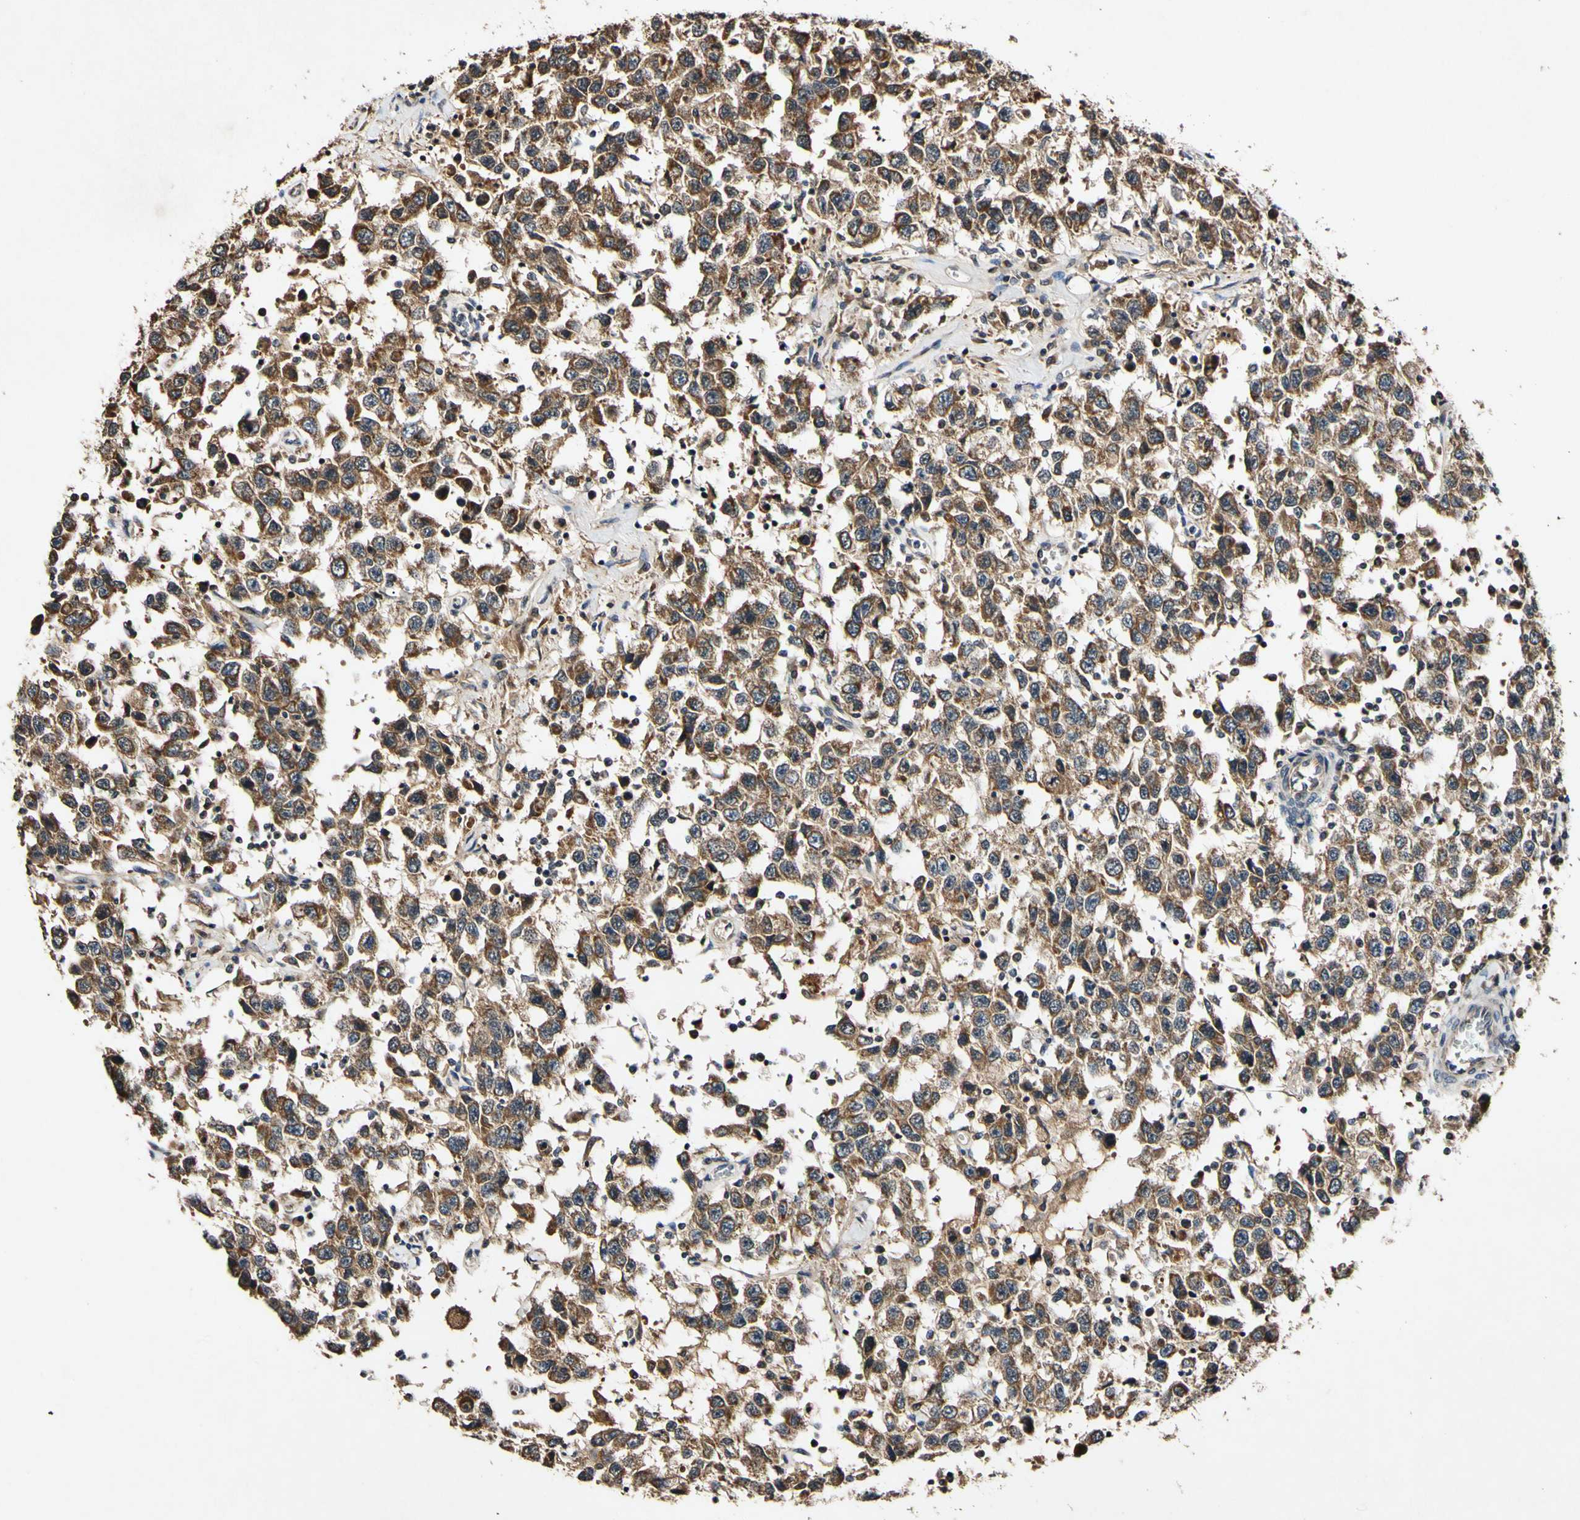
{"staining": {"intensity": "strong", "quantity": ">75%", "location": "cytoplasmic/membranous"}, "tissue": "testis cancer", "cell_type": "Tumor cells", "image_type": "cancer", "snomed": [{"axis": "morphology", "description": "Seminoma, NOS"}, {"axis": "topography", "description": "Testis"}], "caption": "DAB immunohistochemical staining of human testis cancer (seminoma) reveals strong cytoplasmic/membranous protein staining in about >75% of tumor cells. The staining is performed using DAB (3,3'-diaminobenzidine) brown chromogen to label protein expression. The nuclei are counter-stained blue using hematoxylin.", "gene": "PLAT", "patient": {"sex": "male", "age": 41}}